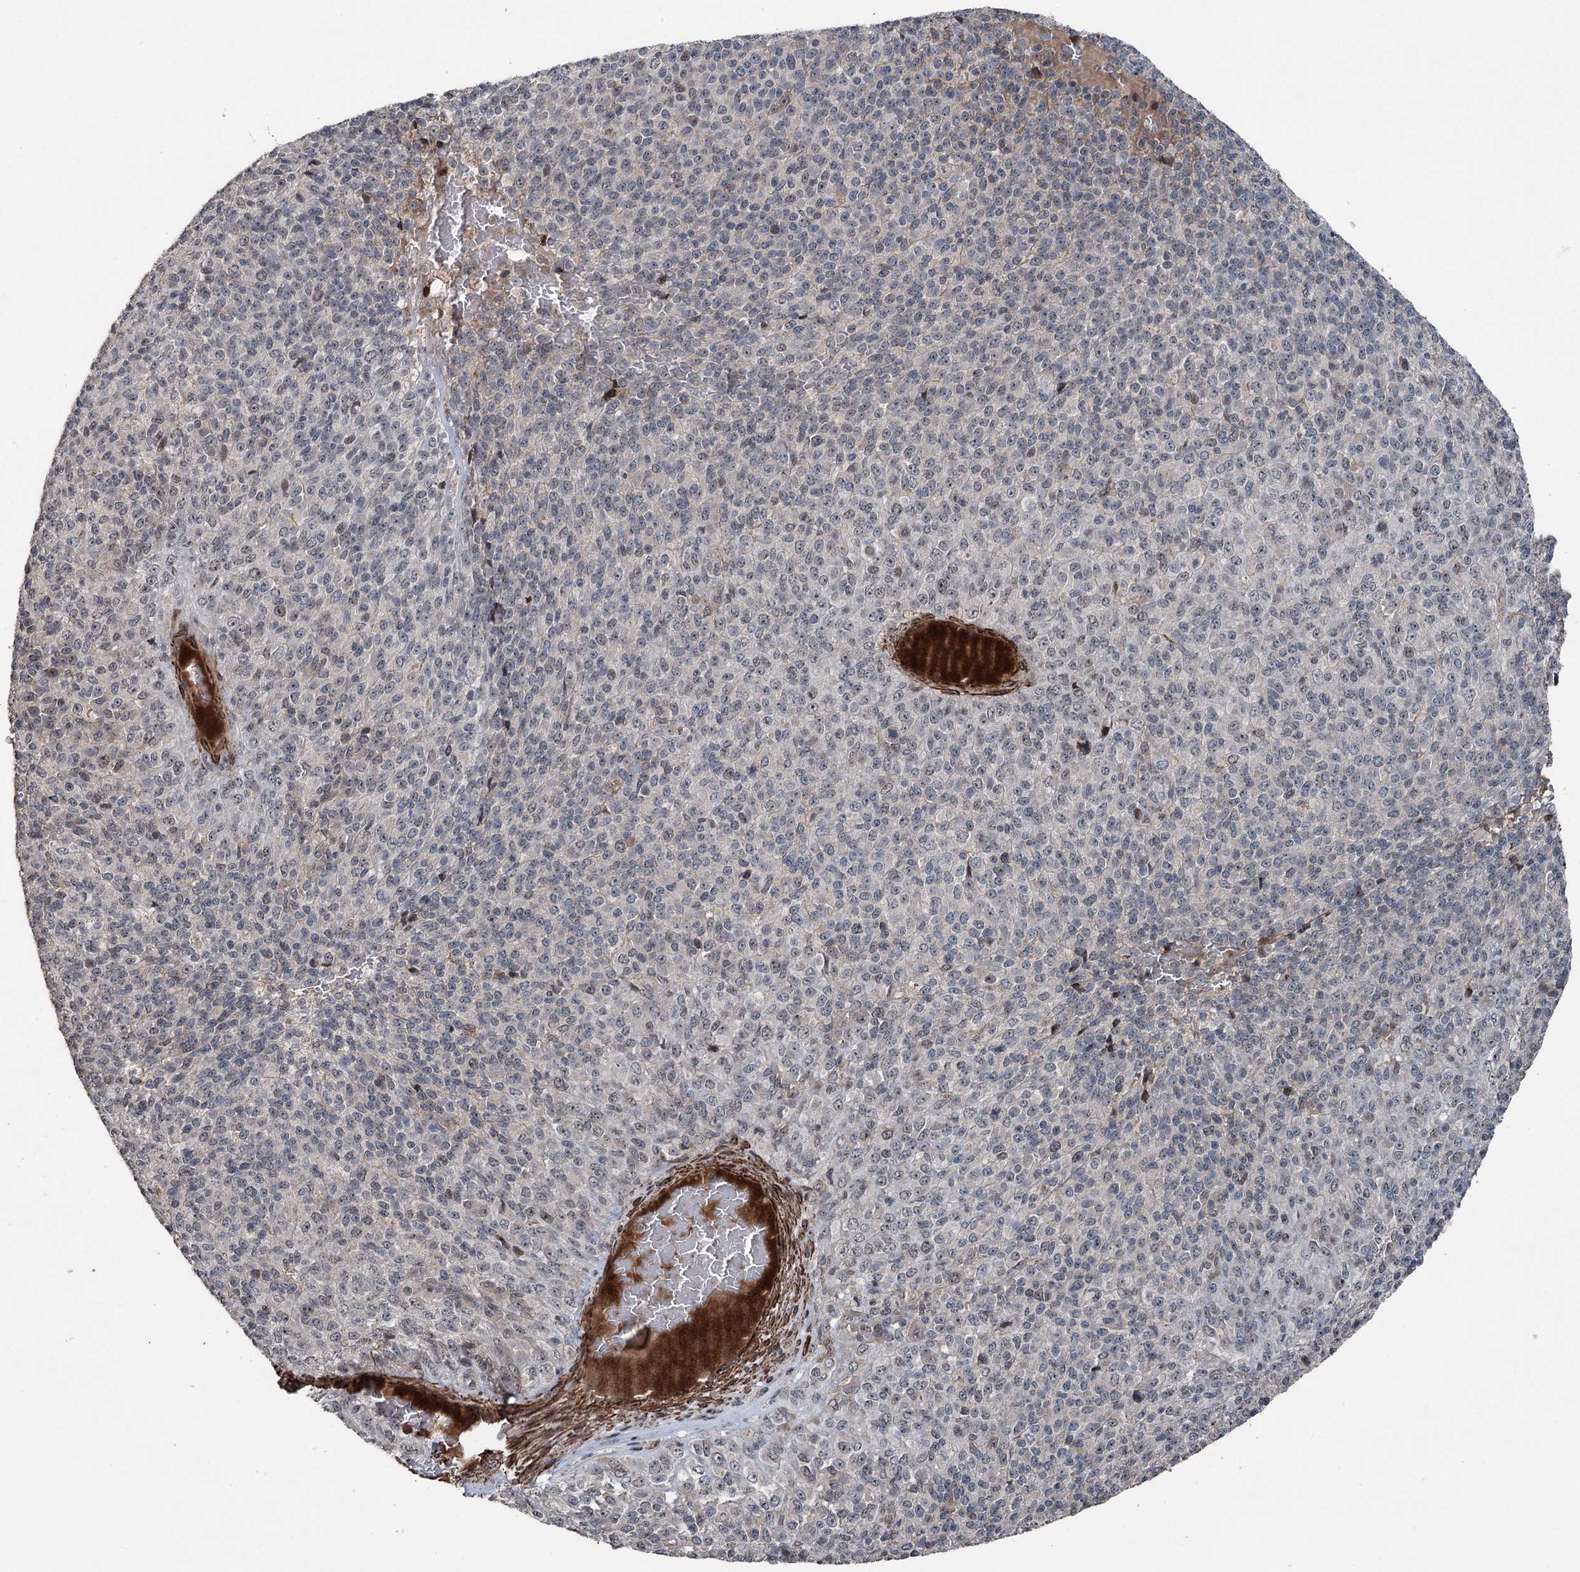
{"staining": {"intensity": "moderate", "quantity": "<25%", "location": "nuclear"}, "tissue": "melanoma", "cell_type": "Tumor cells", "image_type": "cancer", "snomed": [{"axis": "morphology", "description": "Malignant melanoma, Metastatic site"}, {"axis": "topography", "description": "Brain"}], "caption": "Human malignant melanoma (metastatic site) stained with a brown dye shows moderate nuclear positive staining in about <25% of tumor cells.", "gene": "CCDC82", "patient": {"sex": "female", "age": 56}}